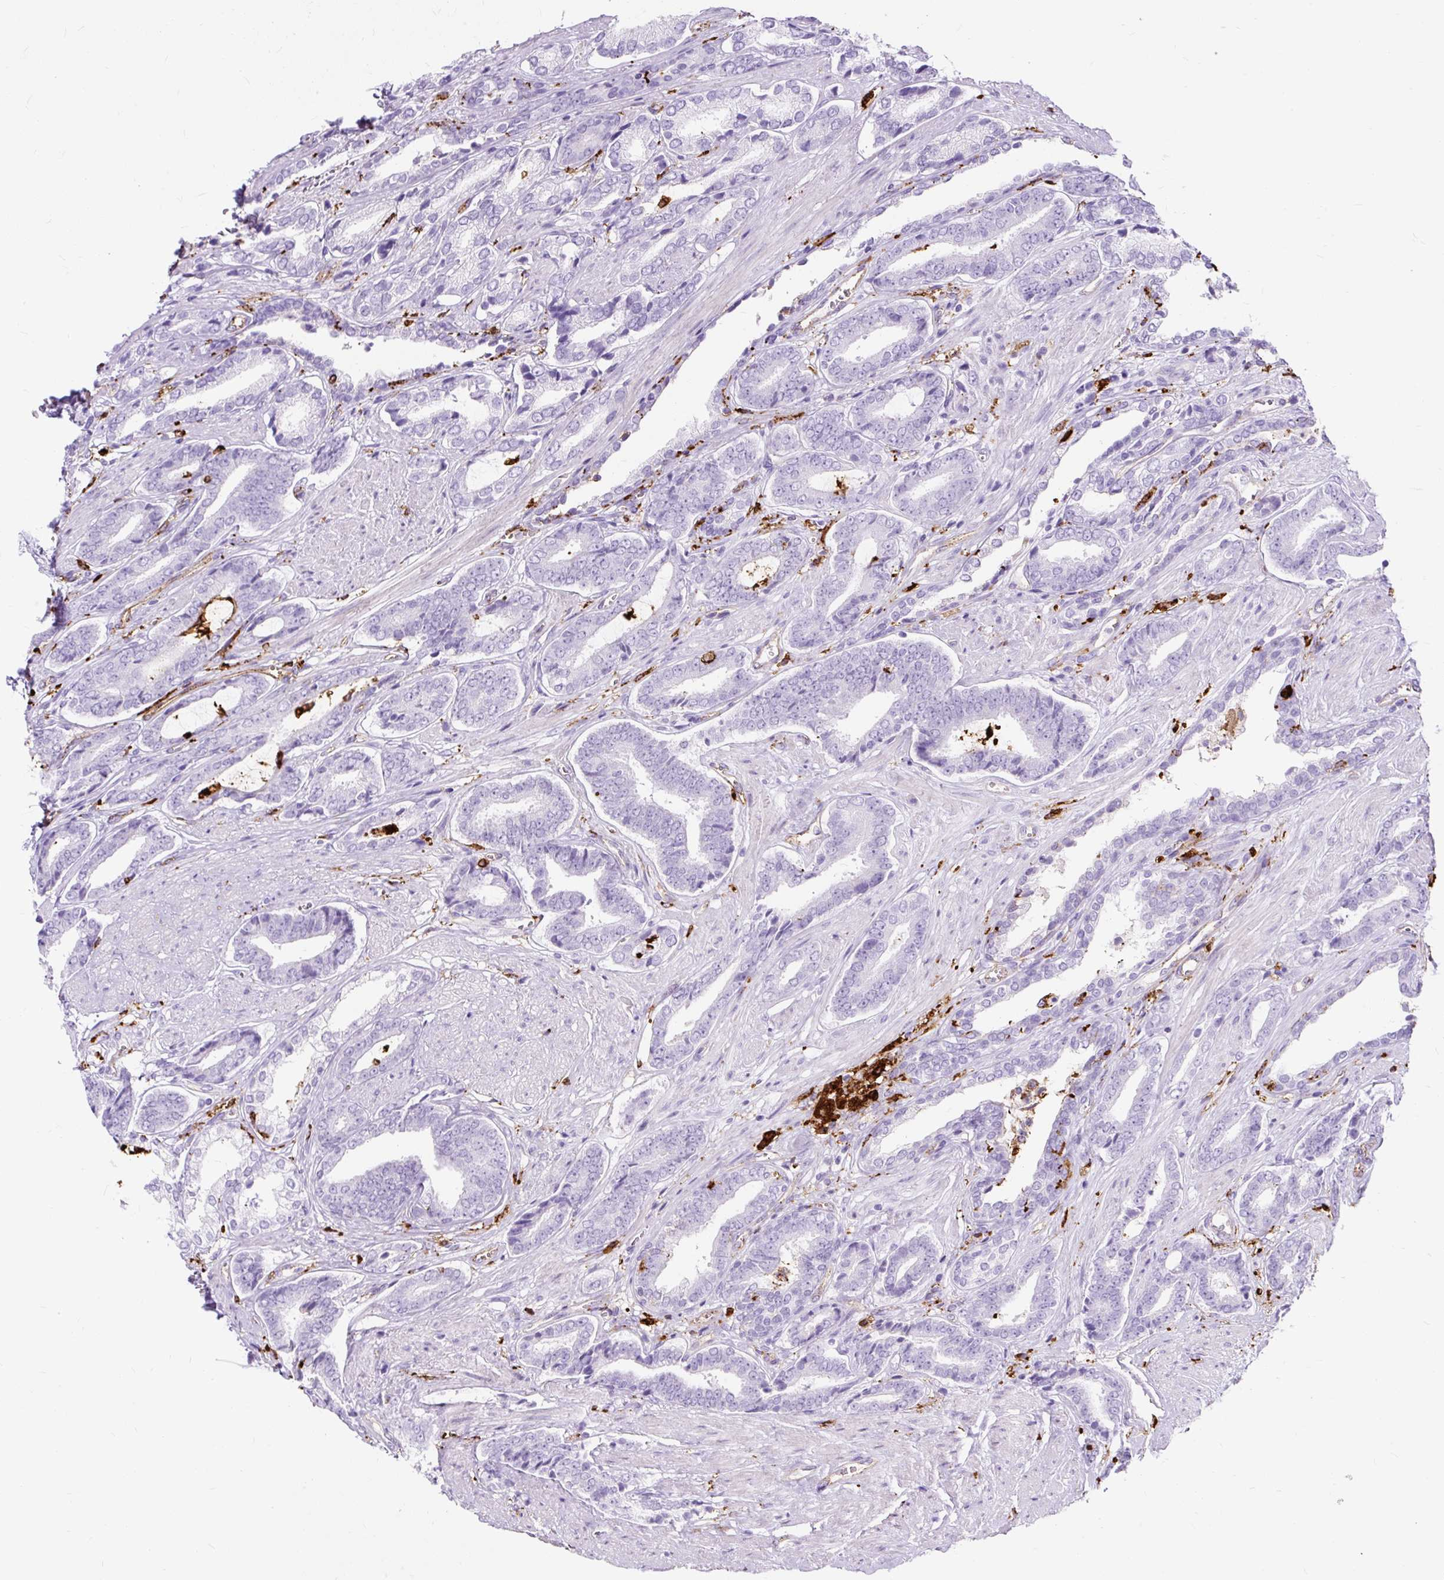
{"staining": {"intensity": "negative", "quantity": "none", "location": "none"}, "tissue": "prostate cancer", "cell_type": "Tumor cells", "image_type": "cancer", "snomed": [{"axis": "morphology", "description": "Adenocarcinoma, NOS"}, {"axis": "topography", "description": "Prostate and seminal vesicle, NOS"}], "caption": "Immunohistochemistry image of neoplastic tissue: prostate cancer (adenocarcinoma) stained with DAB displays no significant protein staining in tumor cells.", "gene": "HLA-DRA", "patient": {"sex": "male", "age": 76}}